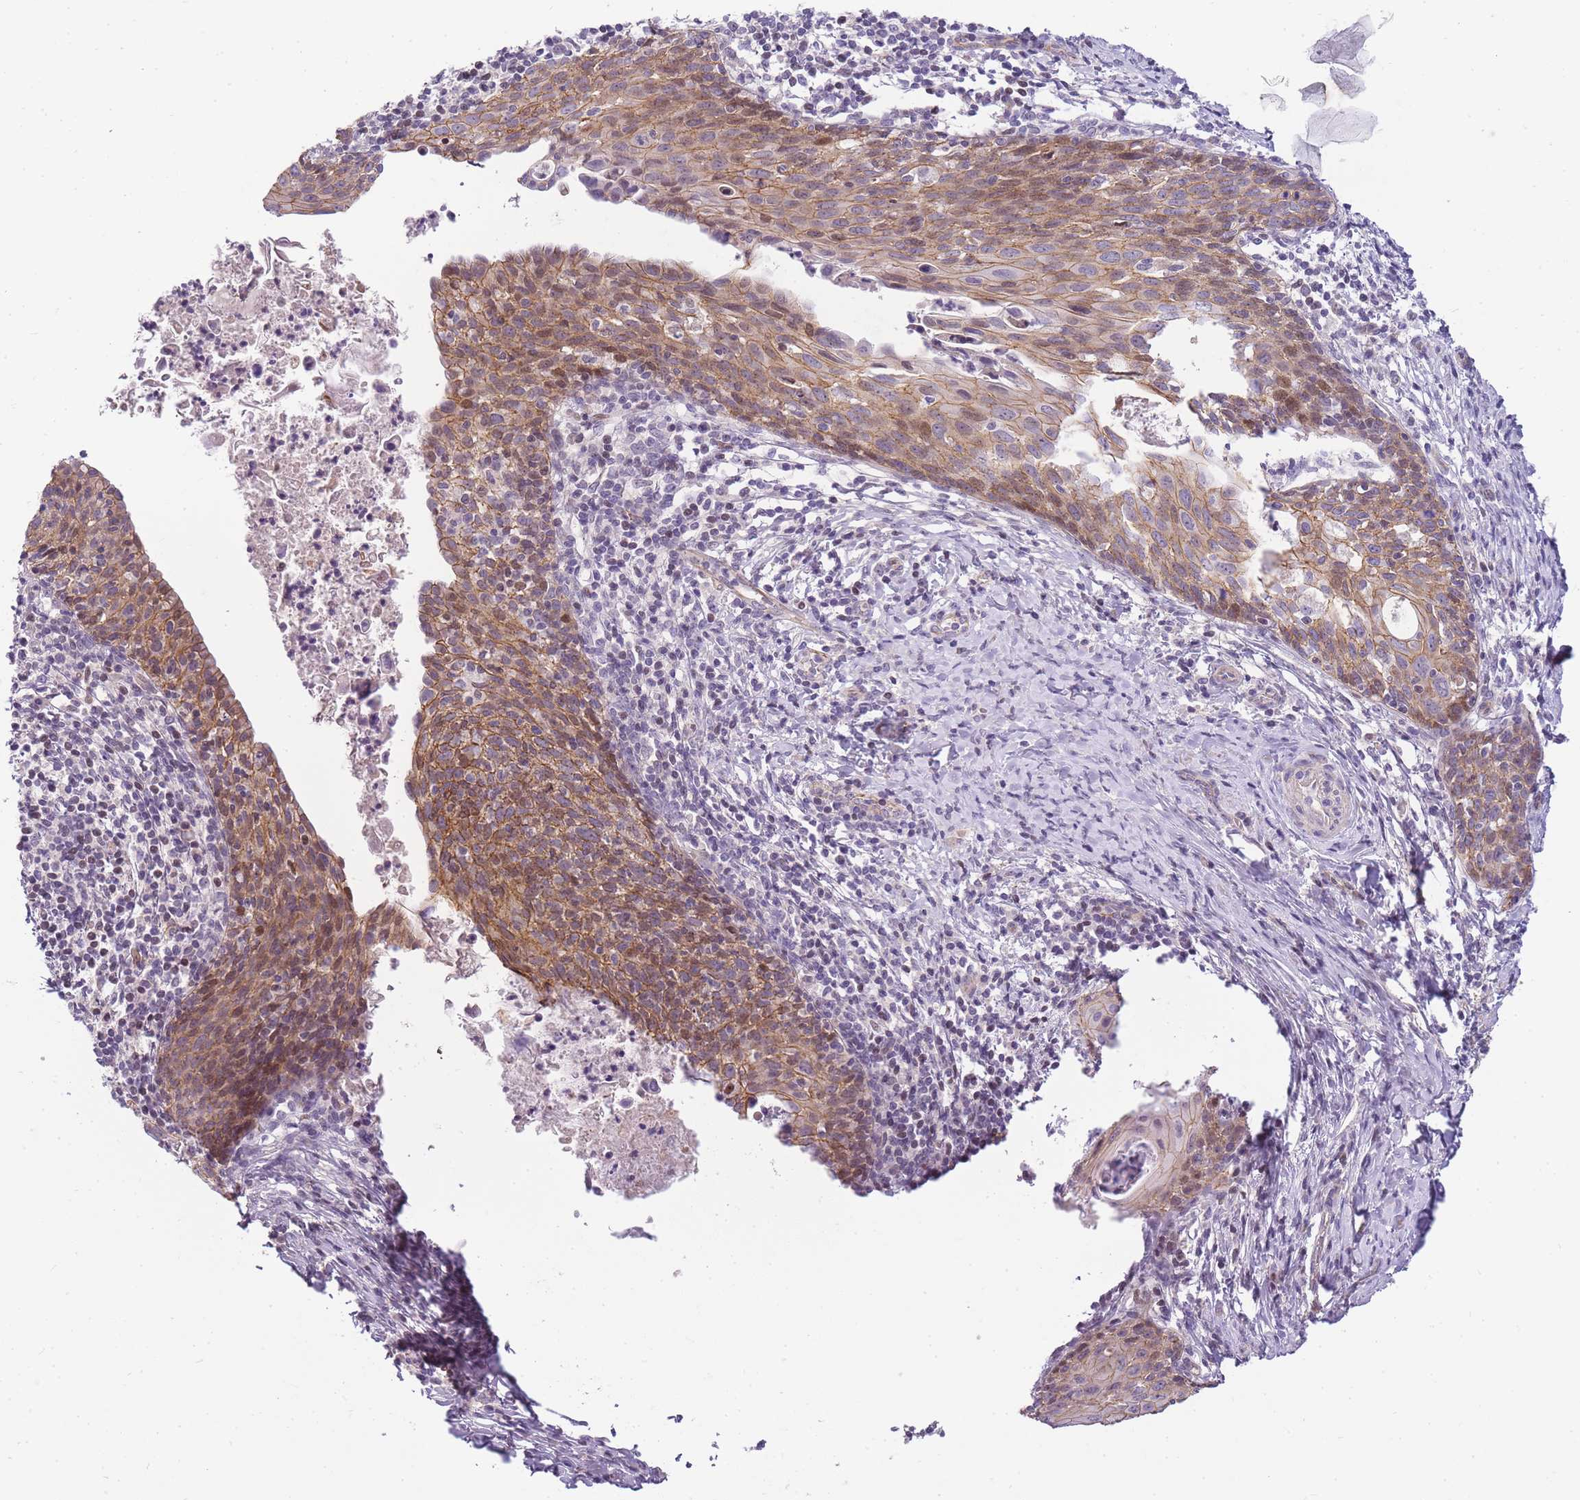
{"staining": {"intensity": "moderate", "quantity": "25%-75%", "location": "cytoplasmic/membranous"}, "tissue": "cervical cancer", "cell_type": "Tumor cells", "image_type": "cancer", "snomed": [{"axis": "morphology", "description": "Squamous cell carcinoma, NOS"}, {"axis": "topography", "description": "Cervix"}], "caption": "Tumor cells show moderate cytoplasmic/membranous staining in about 25%-75% of cells in squamous cell carcinoma (cervical).", "gene": "CLBA1", "patient": {"sex": "female", "age": 52}}